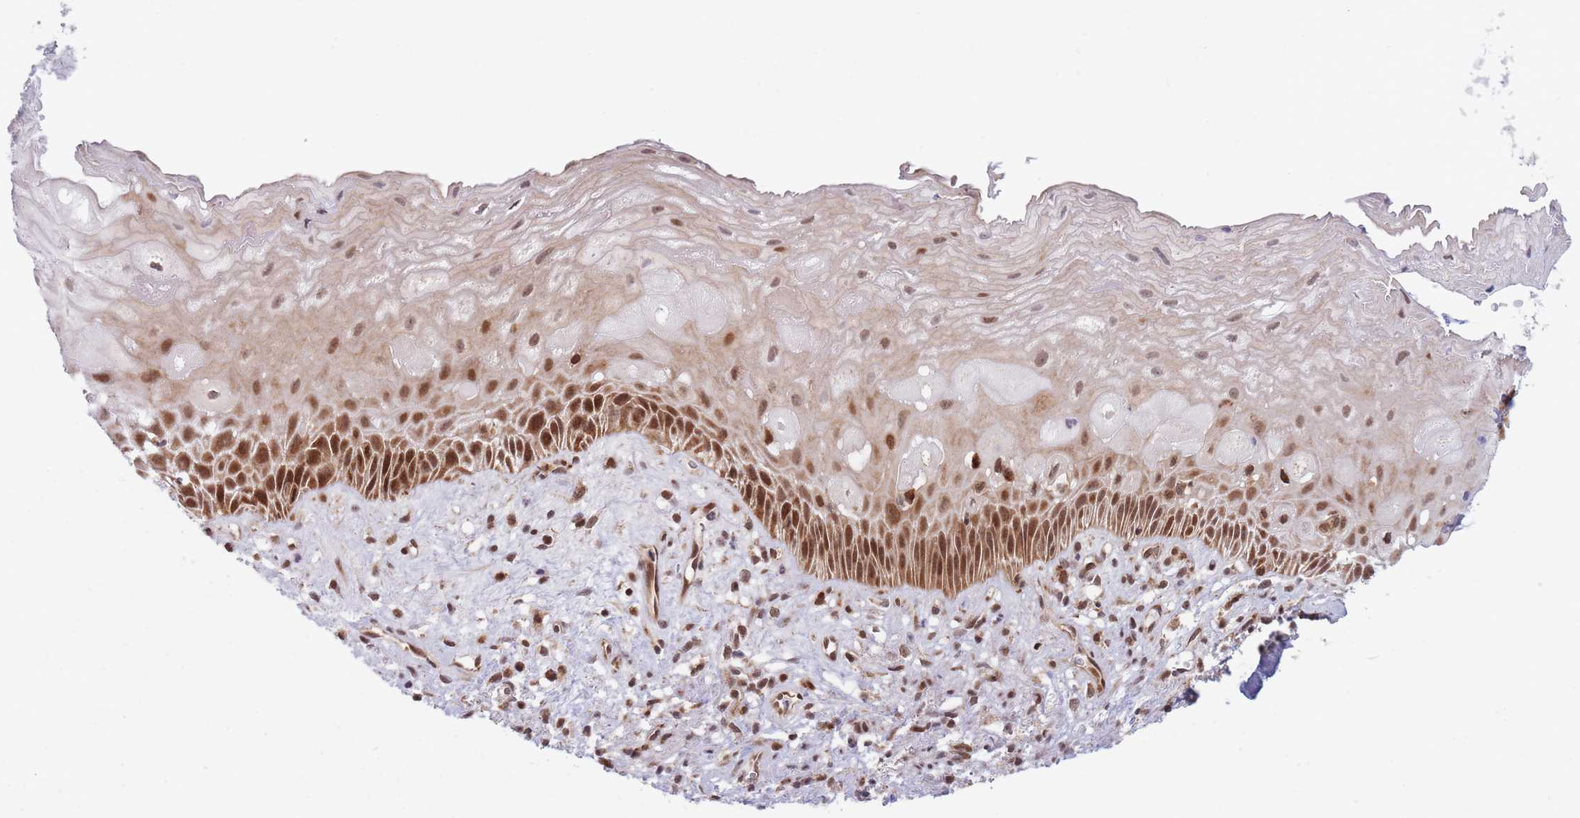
{"staining": {"intensity": "strong", "quantity": "25%-75%", "location": "cytoplasmic/membranous,nuclear"}, "tissue": "esophagus", "cell_type": "Squamous epithelial cells", "image_type": "normal", "snomed": [{"axis": "morphology", "description": "Normal tissue, NOS"}, {"axis": "topography", "description": "Esophagus"}], "caption": "The immunohistochemical stain highlights strong cytoplasmic/membranous,nuclear positivity in squamous epithelial cells of unremarkable esophagus.", "gene": "BOD1L1", "patient": {"sex": "male", "age": 60}}